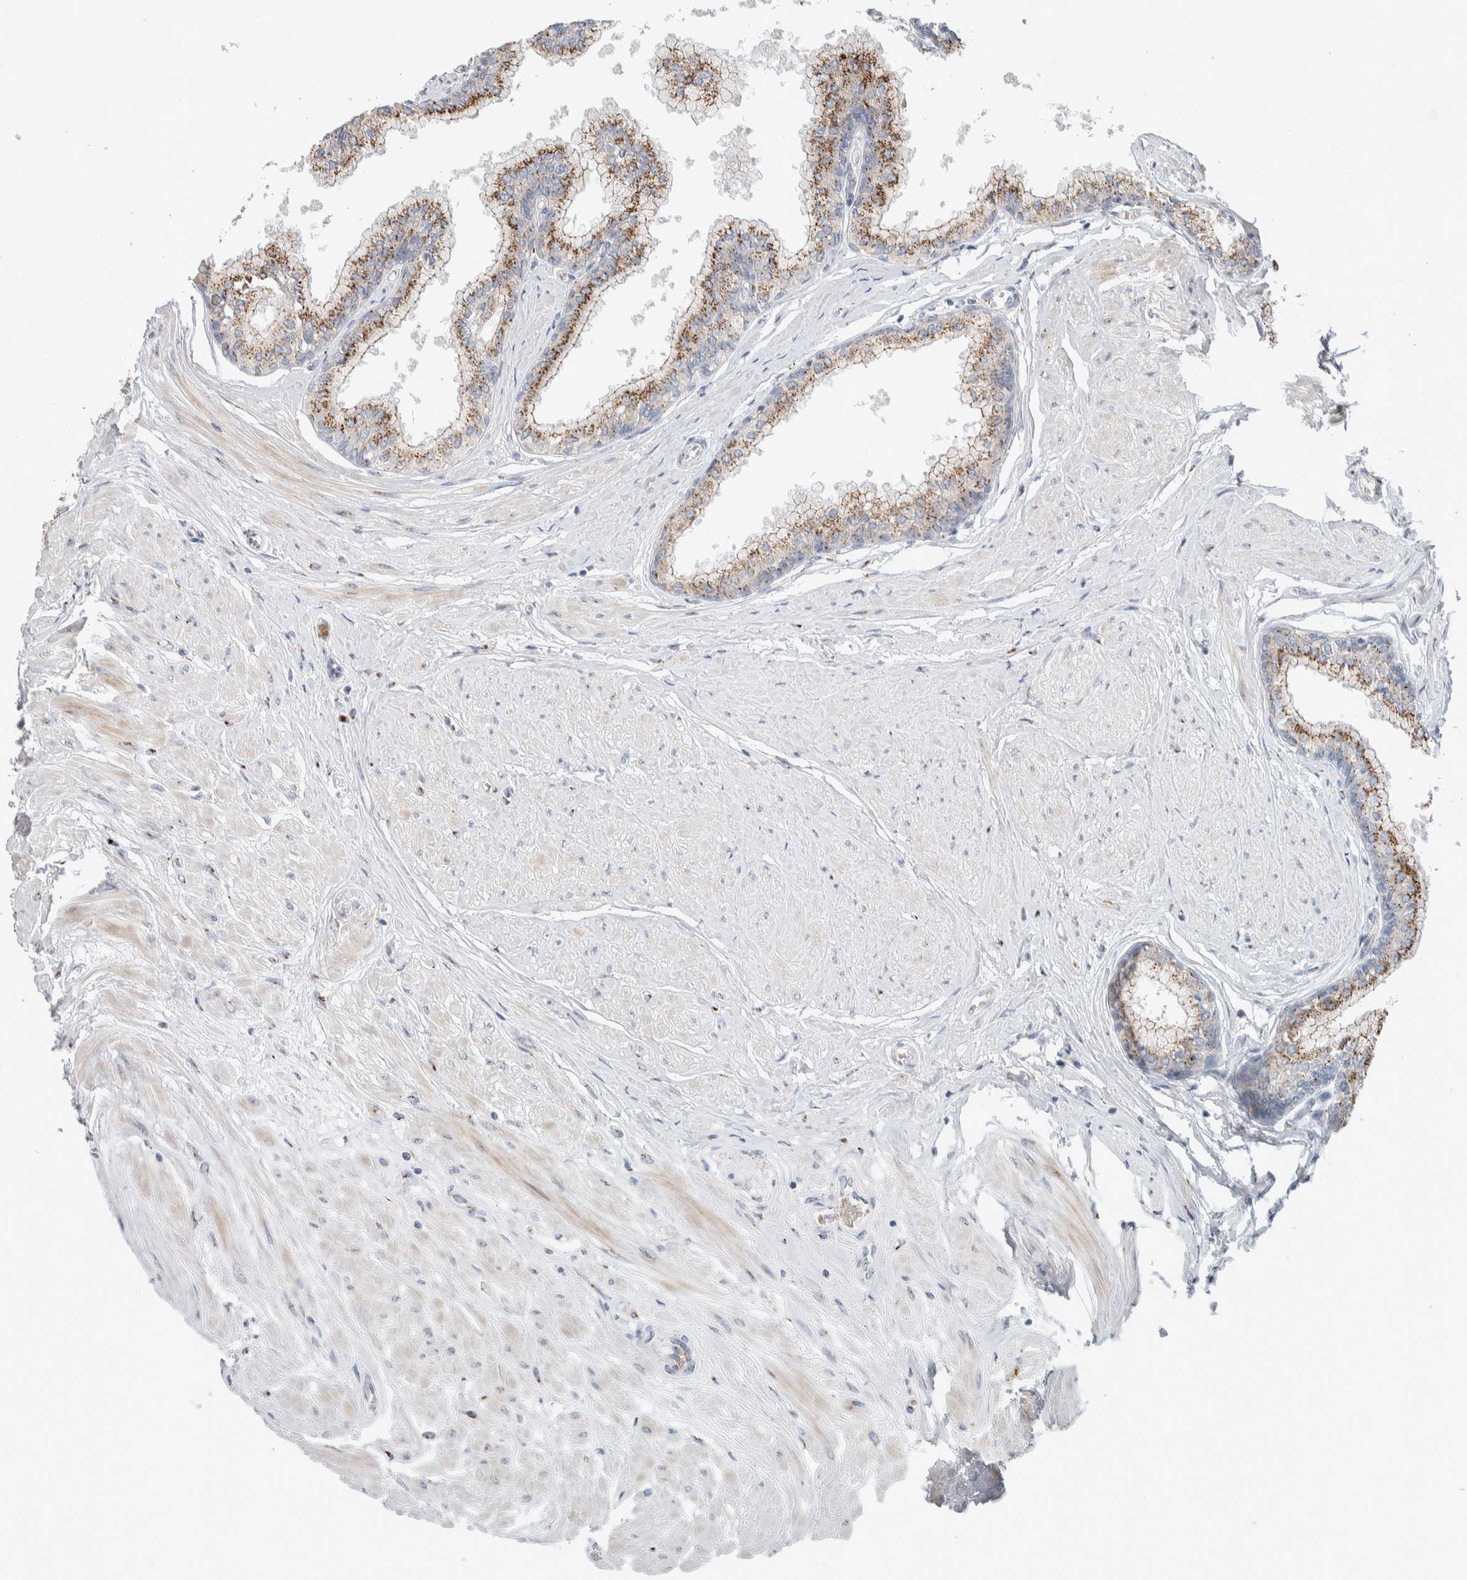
{"staining": {"intensity": "strong", "quantity": "25%-75%", "location": "cytoplasmic/membranous"}, "tissue": "seminal vesicle", "cell_type": "Glandular cells", "image_type": "normal", "snomed": [{"axis": "morphology", "description": "Normal tissue, NOS"}, {"axis": "topography", "description": "Prostate"}, {"axis": "topography", "description": "Seminal veicle"}], "caption": "Human seminal vesicle stained with a brown dye displays strong cytoplasmic/membranous positive expression in approximately 25%-75% of glandular cells.", "gene": "SLC38A10", "patient": {"sex": "male", "age": 60}}